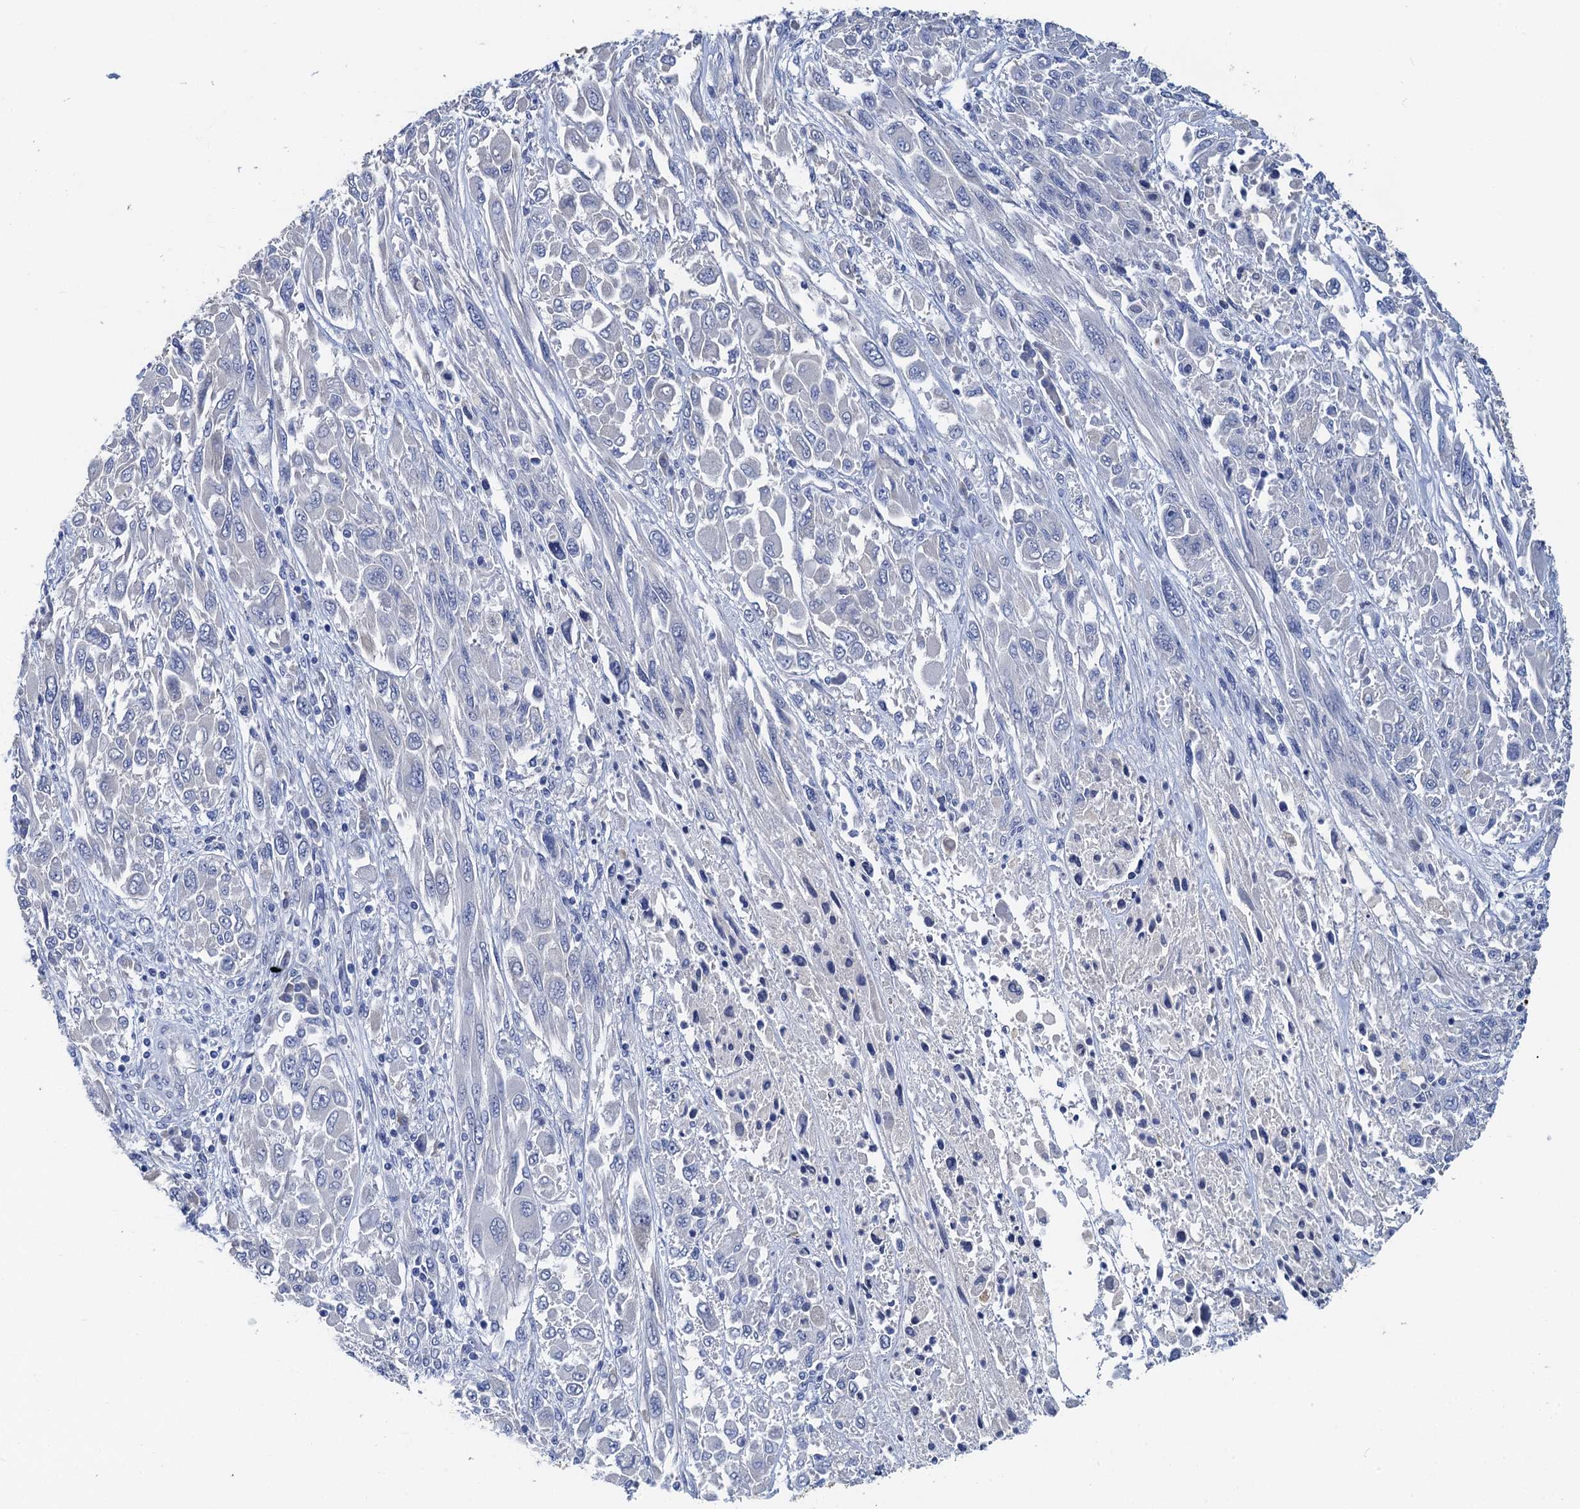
{"staining": {"intensity": "negative", "quantity": "none", "location": "none"}, "tissue": "melanoma", "cell_type": "Tumor cells", "image_type": "cancer", "snomed": [{"axis": "morphology", "description": "Malignant melanoma, NOS"}, {"axis": "topography", "description": "Skin"}], "caption": "High magnification brightfield microscopy of melanoma stained with DAB (brown) and counterstained with hematoxylin (blue): tumor cells show no significant expression.", "gene": "TMEM39B", "patient": {"sex": "female", "age": 91}}